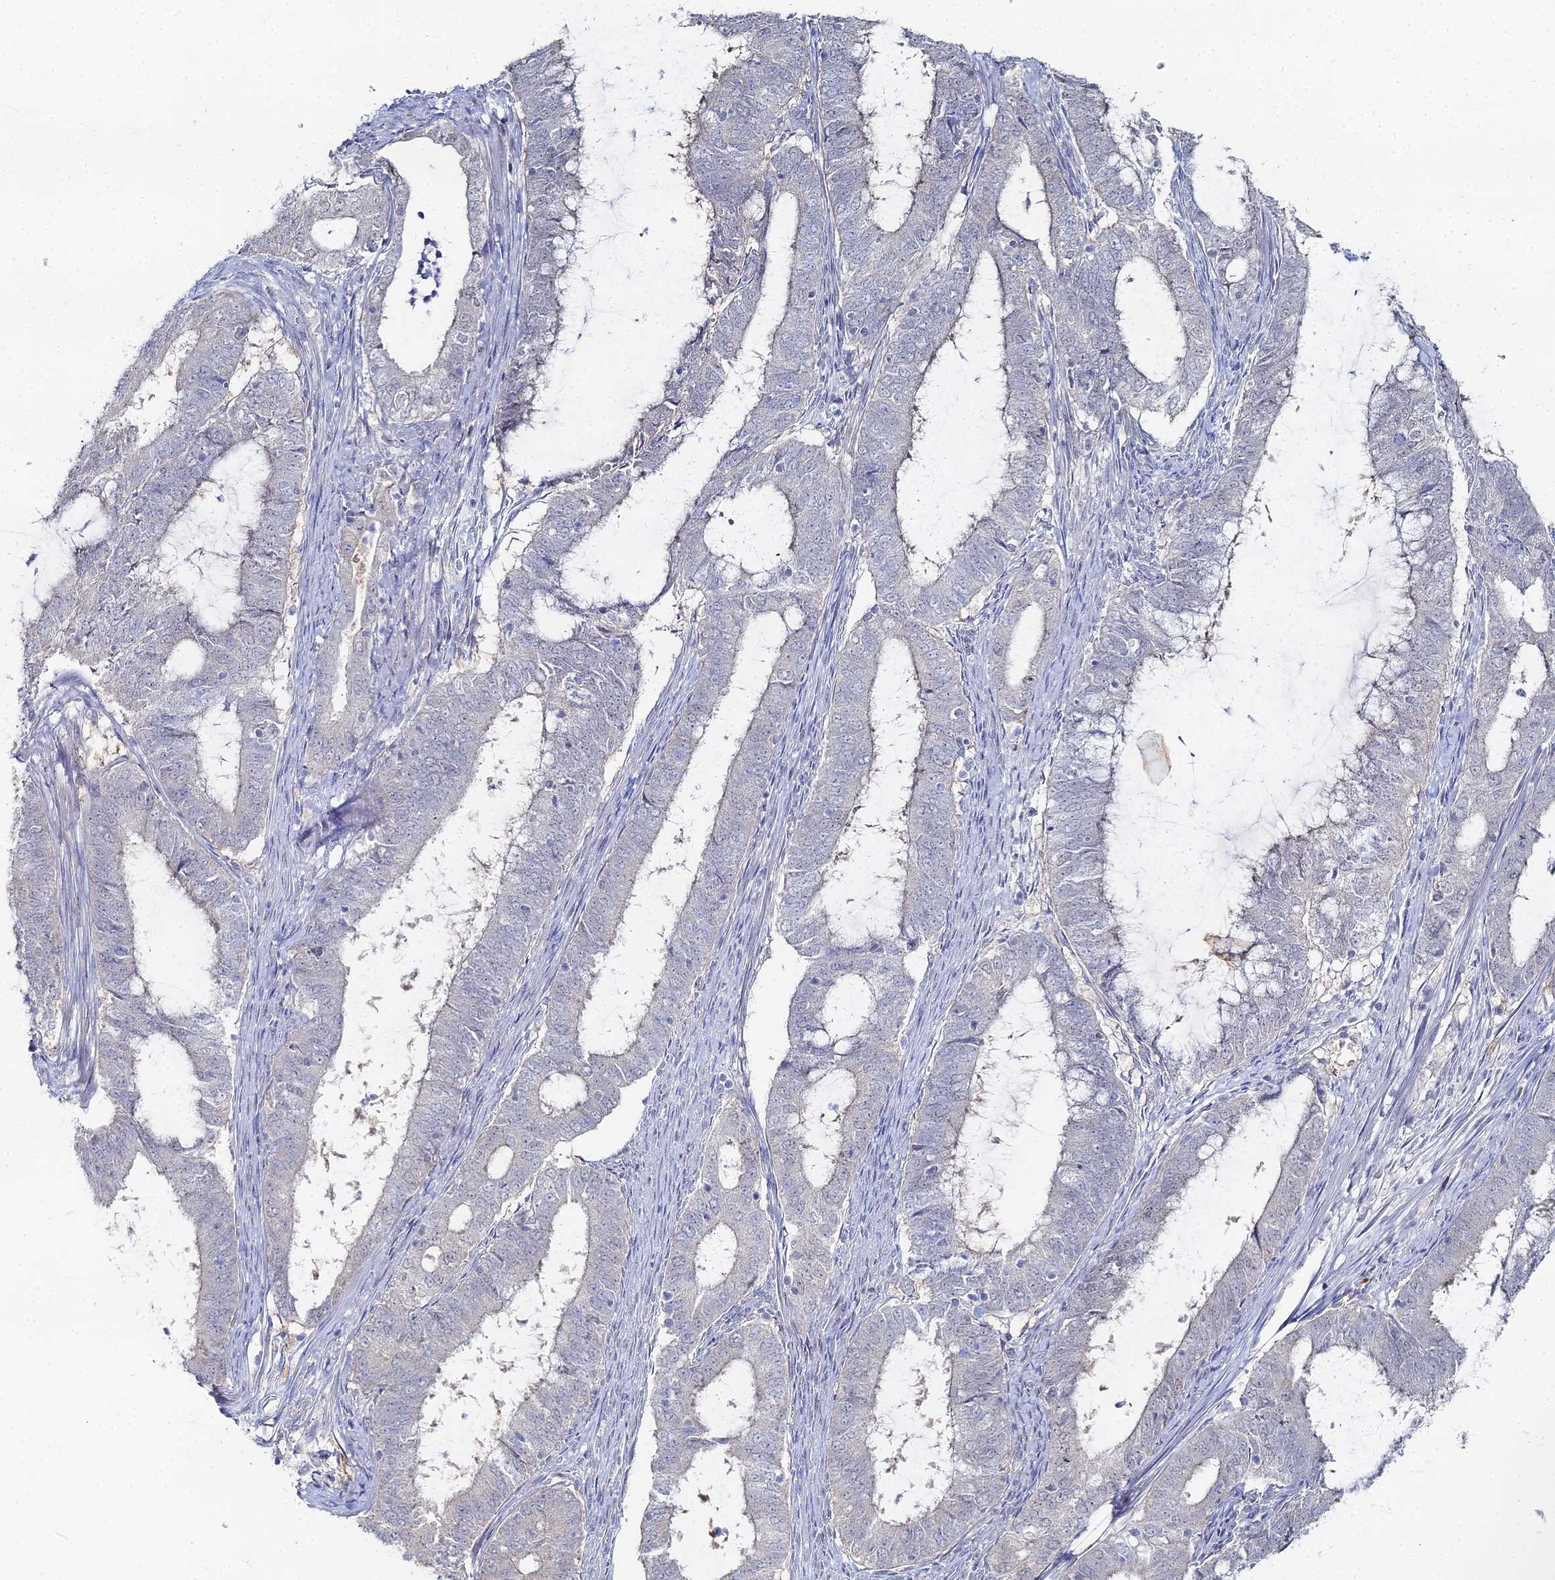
{"staining": {"intensity": "negative", "quantity": "none", "location": "none"}, "tissue": "endometrial cancer", "cell_type": "Tumor cells", "image_type": "cancer", "snomed": [{"axis": "morphology", "description": "Adenocarcinoma, NOS"}, {"axis": "topography", "description": "Endometrium"}], "caption": "High power microscopy photomicrograph of an IHC histopathology image of adenocarcinoma (endometrial), revealing no significant staining in tumor cells.", "gene": "THAP4", "patient": {"sex": "female", "age": 51}}